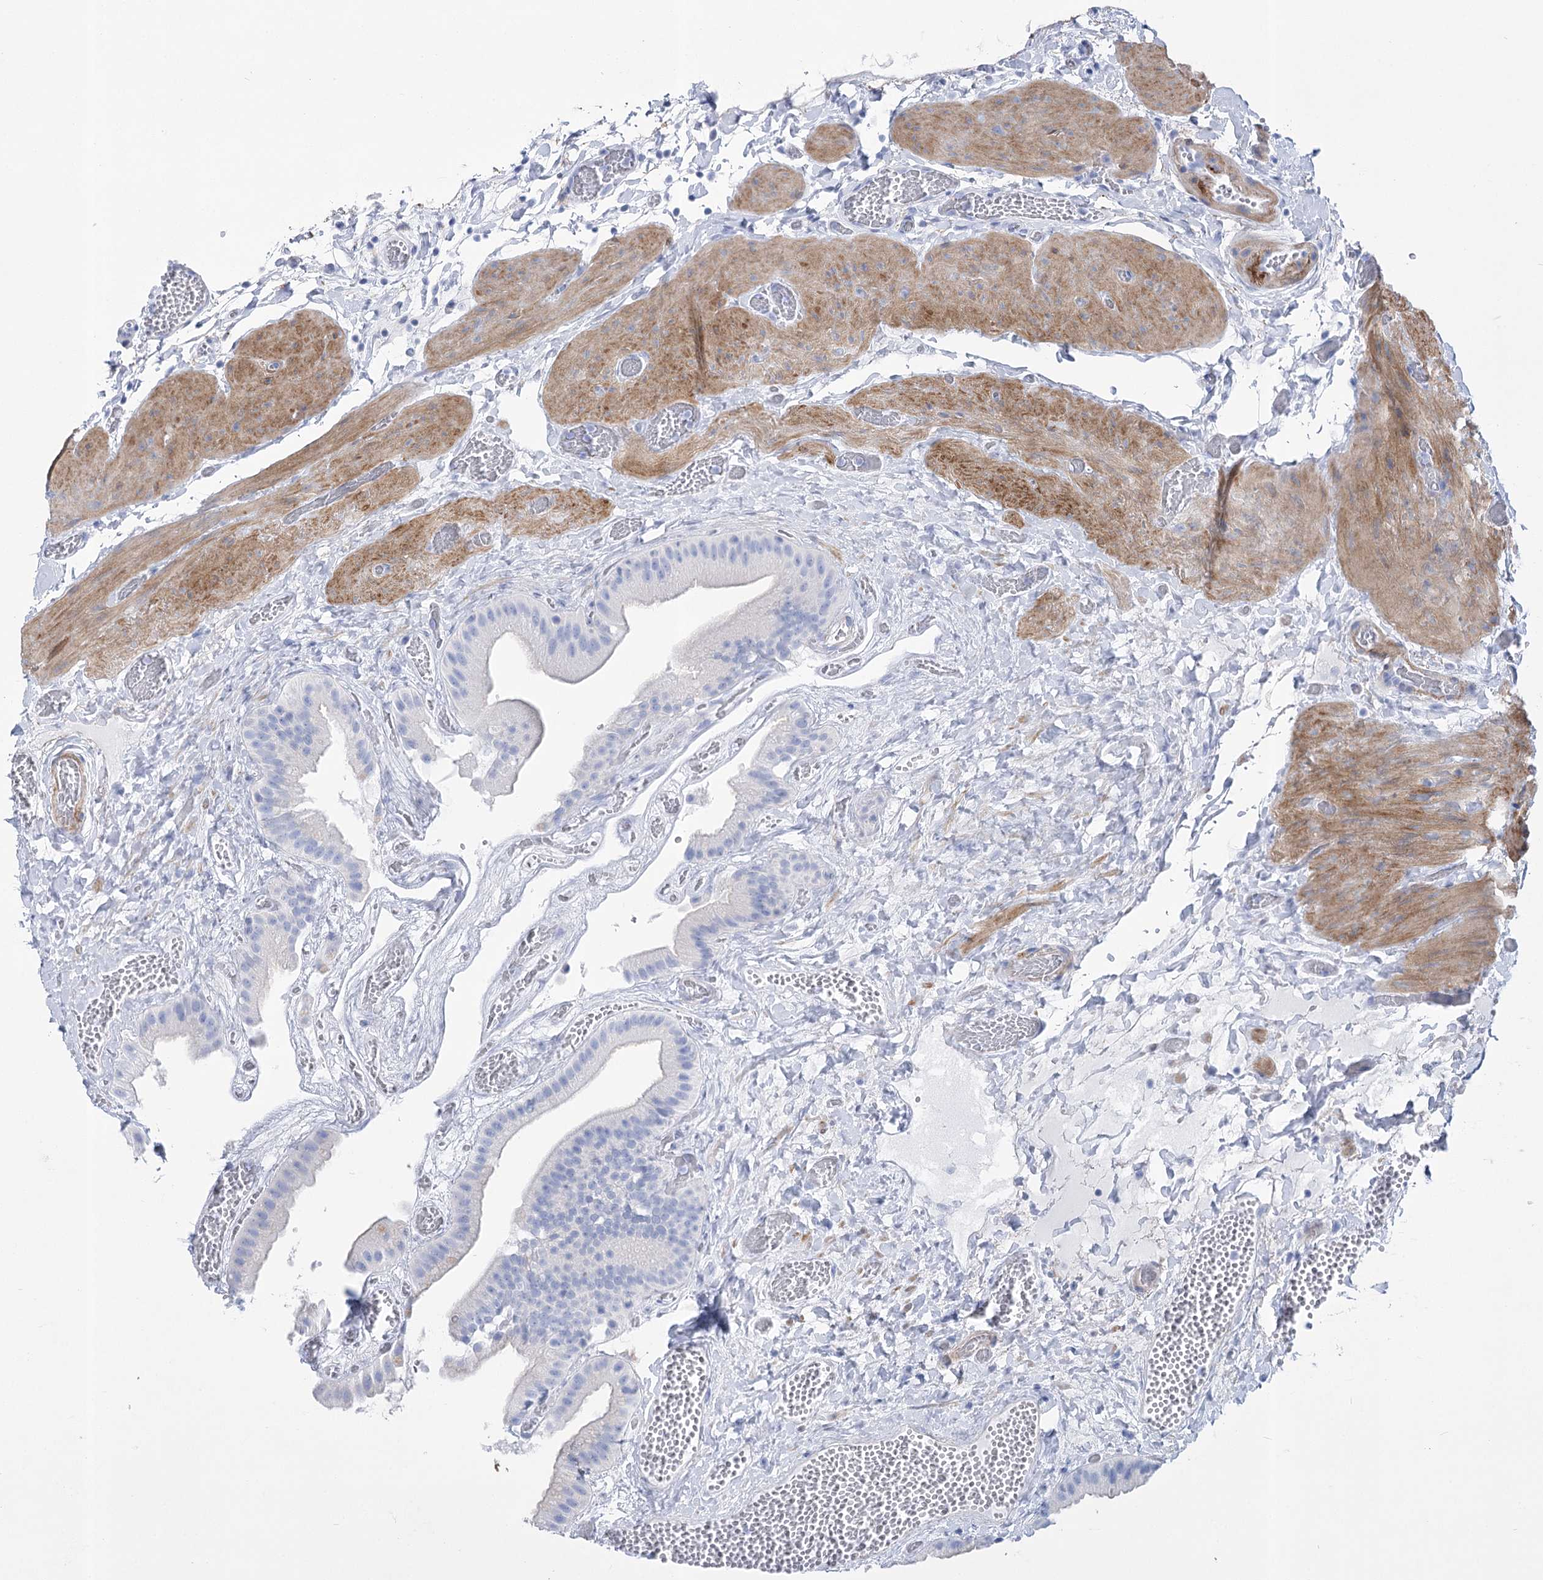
{"staining": {"intensity": "negative", "quantity": "none", "location": "none"}, "tissue": "gallbladder", "cell_type": "Glandular cells", "image_type": "normal", "snomed": [{"axis": "morphology", "description": "Normal tissue, NOS"}, {"axis": "topography", "description": "Gallbladder"}], "caption": "Micrograph shows no significant protein staining in glandular cells of normal gallbladder.", "gene": "PCDHA1", "patient": {"sex": "female", "age": 64}}